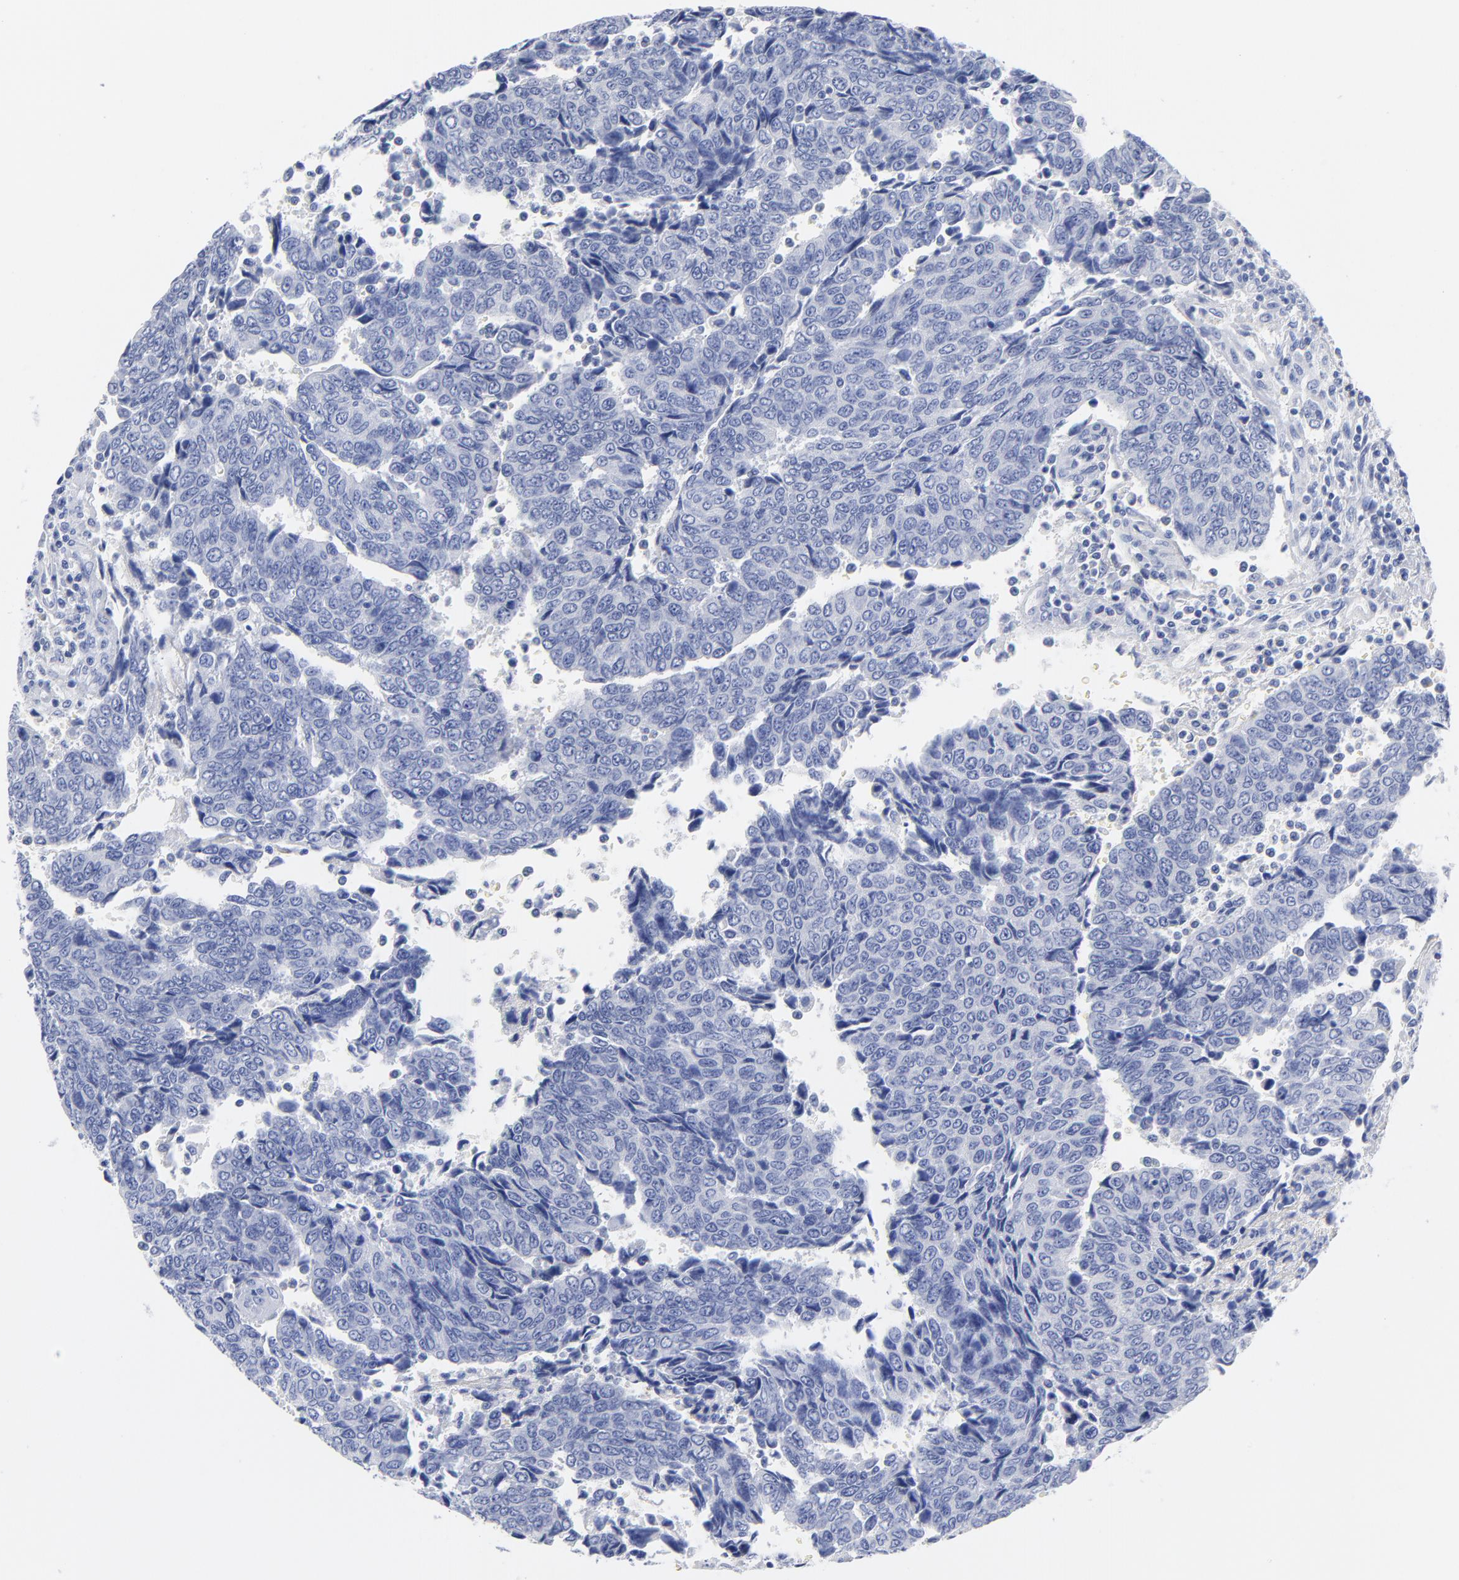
{"staining": {"intensity": "negative", "quantity": "none", "location": "none"}, "tissue": "urothelial cancer", "cell_type": "Tumor cells", "image_type": "cancer", "snomed": [{"axis": "morphology", "description": "Urothelial carcinoma, High grade"}, {"axis": "topography", "description": "Urinary bladder"}], "caption": "IHC photomicrograph of neoplastic tissue: urothelial cancer stained with DAB (3,3'-diaminobenzidine) demonstrates no significant protein positivity in tumor cells.", "gene": "ACY1", "patient": {"sex": "male", "age": 86}}